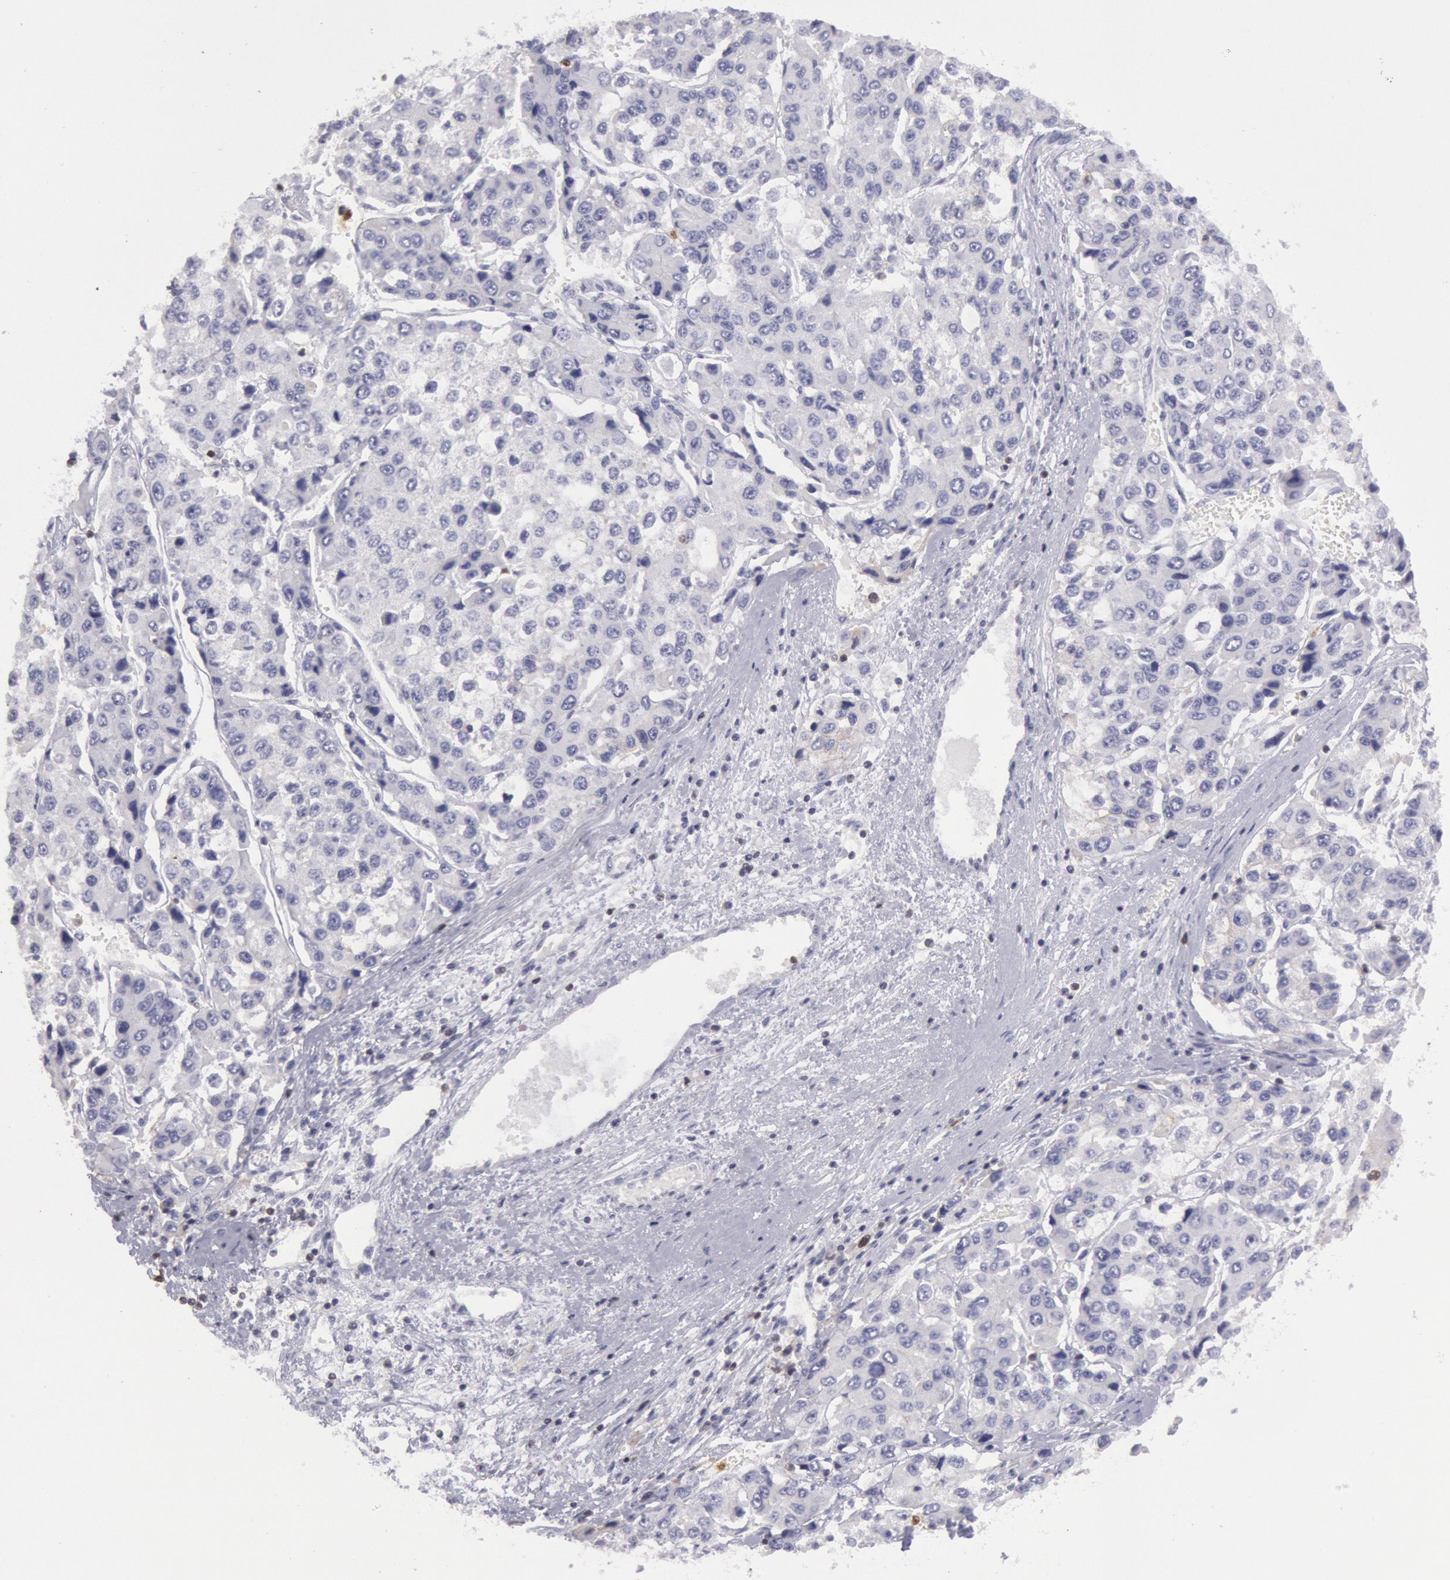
{"staining": {"intensity": "negative", "quantity": "none", "location": "none"}, "tissue": "liver cancer", "cell_type": "Tumor cells", "image_type": "cancer", "snomed": [{"axis": "morphology", "description": "Carcinoma, Hepatocellular, NOS"}, {"axis": "topography", "description": "Liver"}], "caption": "Immunohistochemistry (IHC) photomicrograph of neoplastic tissue: human hepatocellular carcinoma (liver) stained with DAB shows no significant protein staining in tumor cells. The staining is performed using DAB (3,3'-diaminobenzidine) brown chromogen with nuclei counter-stained in using hematoxylin.", "gene": "RAB27A", "patient": {"sex": "female", "age": 66}}